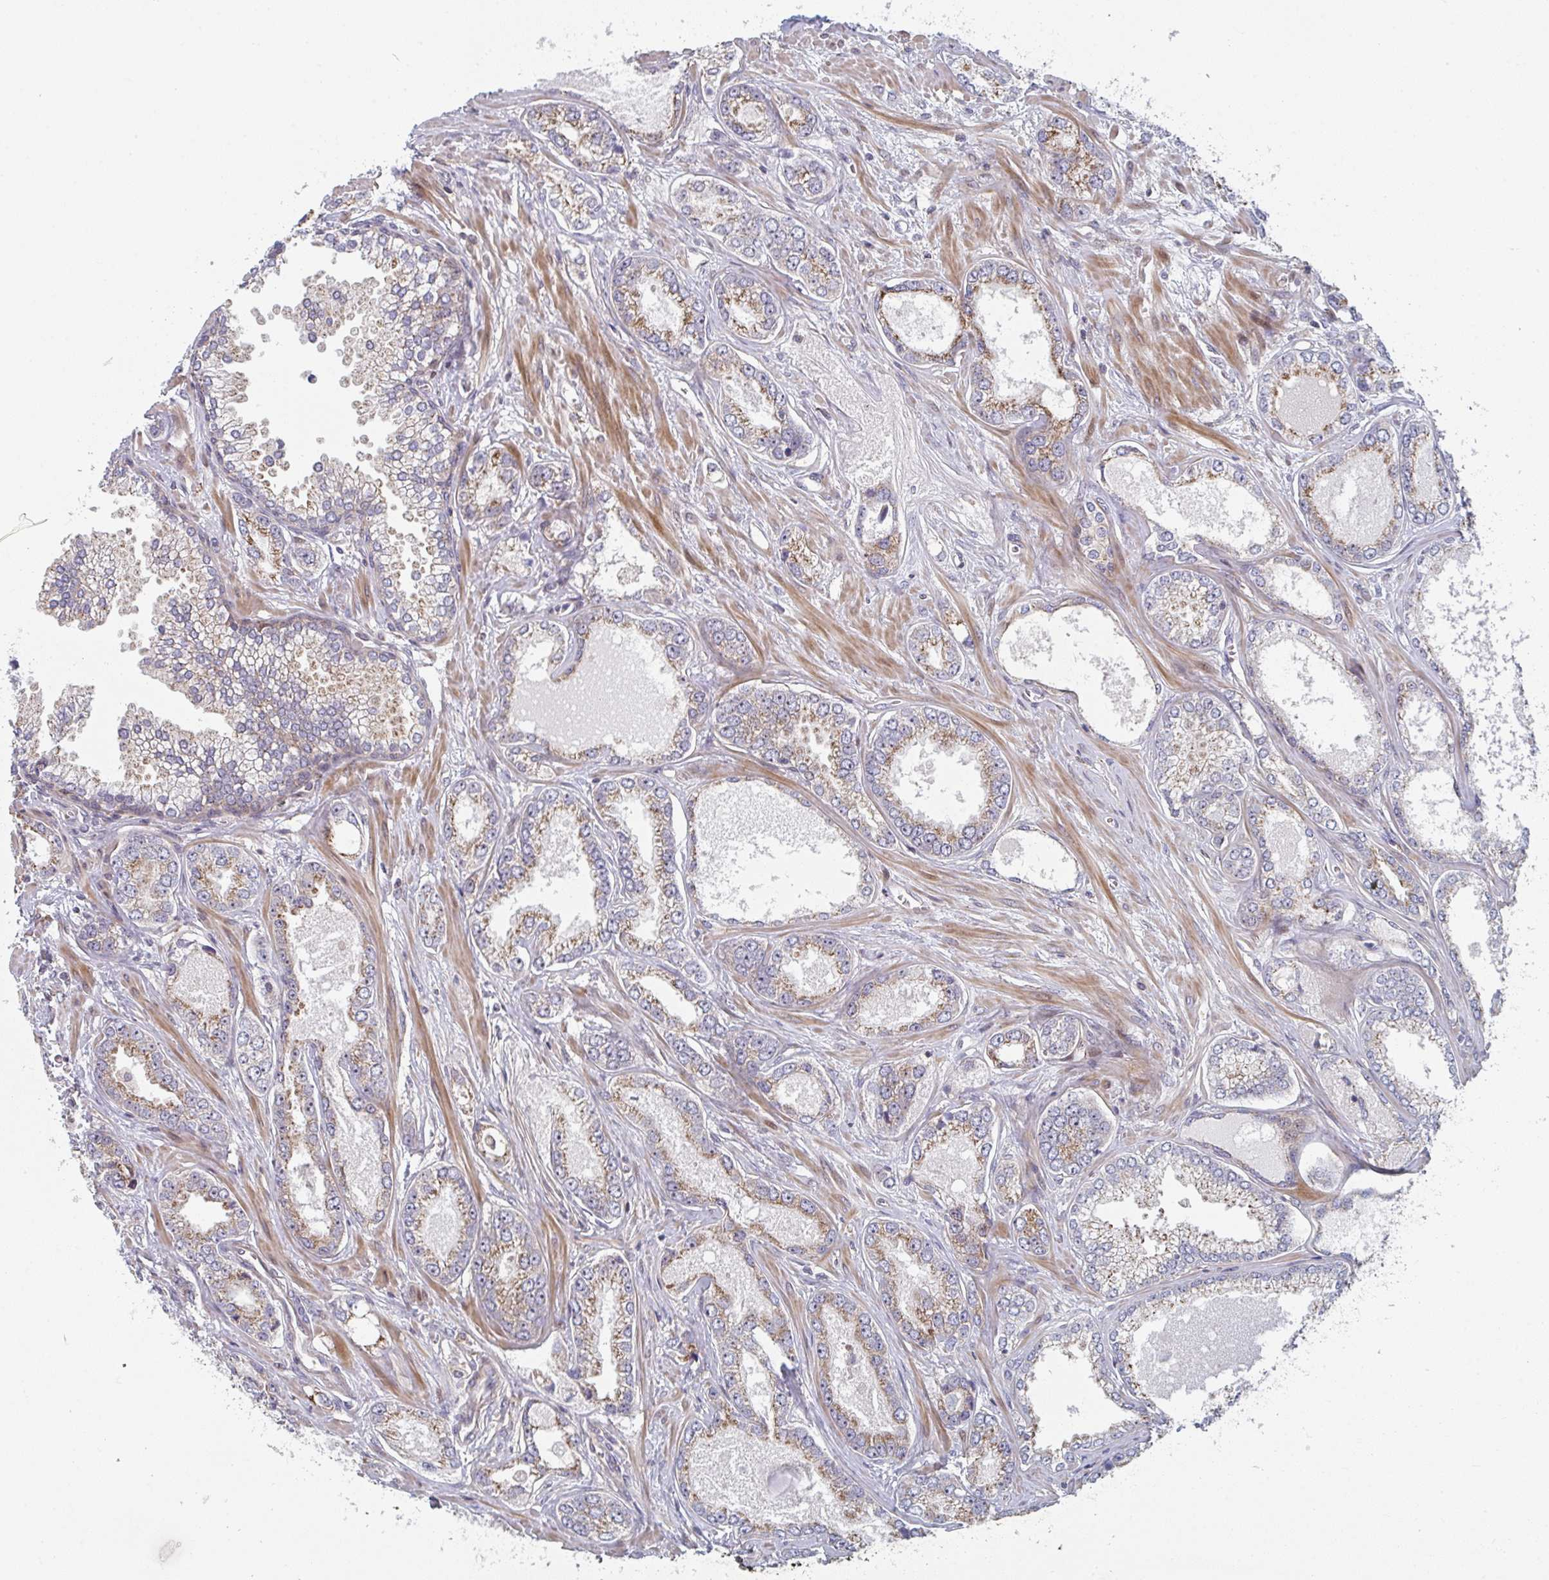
{"staining": {"intensity": "moderate", "quantity": ">75%", "location": "cytoplasmic/membranous"}, "tissue": "prostate cancer", "cell_type": "Tumor cells", "image_type": "cancer", "snomed": [{"axis": "morphology", "description": "Adenocarcinoma, Medium grade"}, {"axis": "topography", "description": "Prostate"}], "caption": "Moderate cytoplasmic/membranous expression is seen in about >75% of tumor cells in prostate cancer (medium-grade adenocarcinoma). (DAB (3,3'-diaminobenzidine) = brown stain, brightfield microscopy at high magnification).", "gene": "ZNF644", "patient": {"sex": "male", "age": 57}}